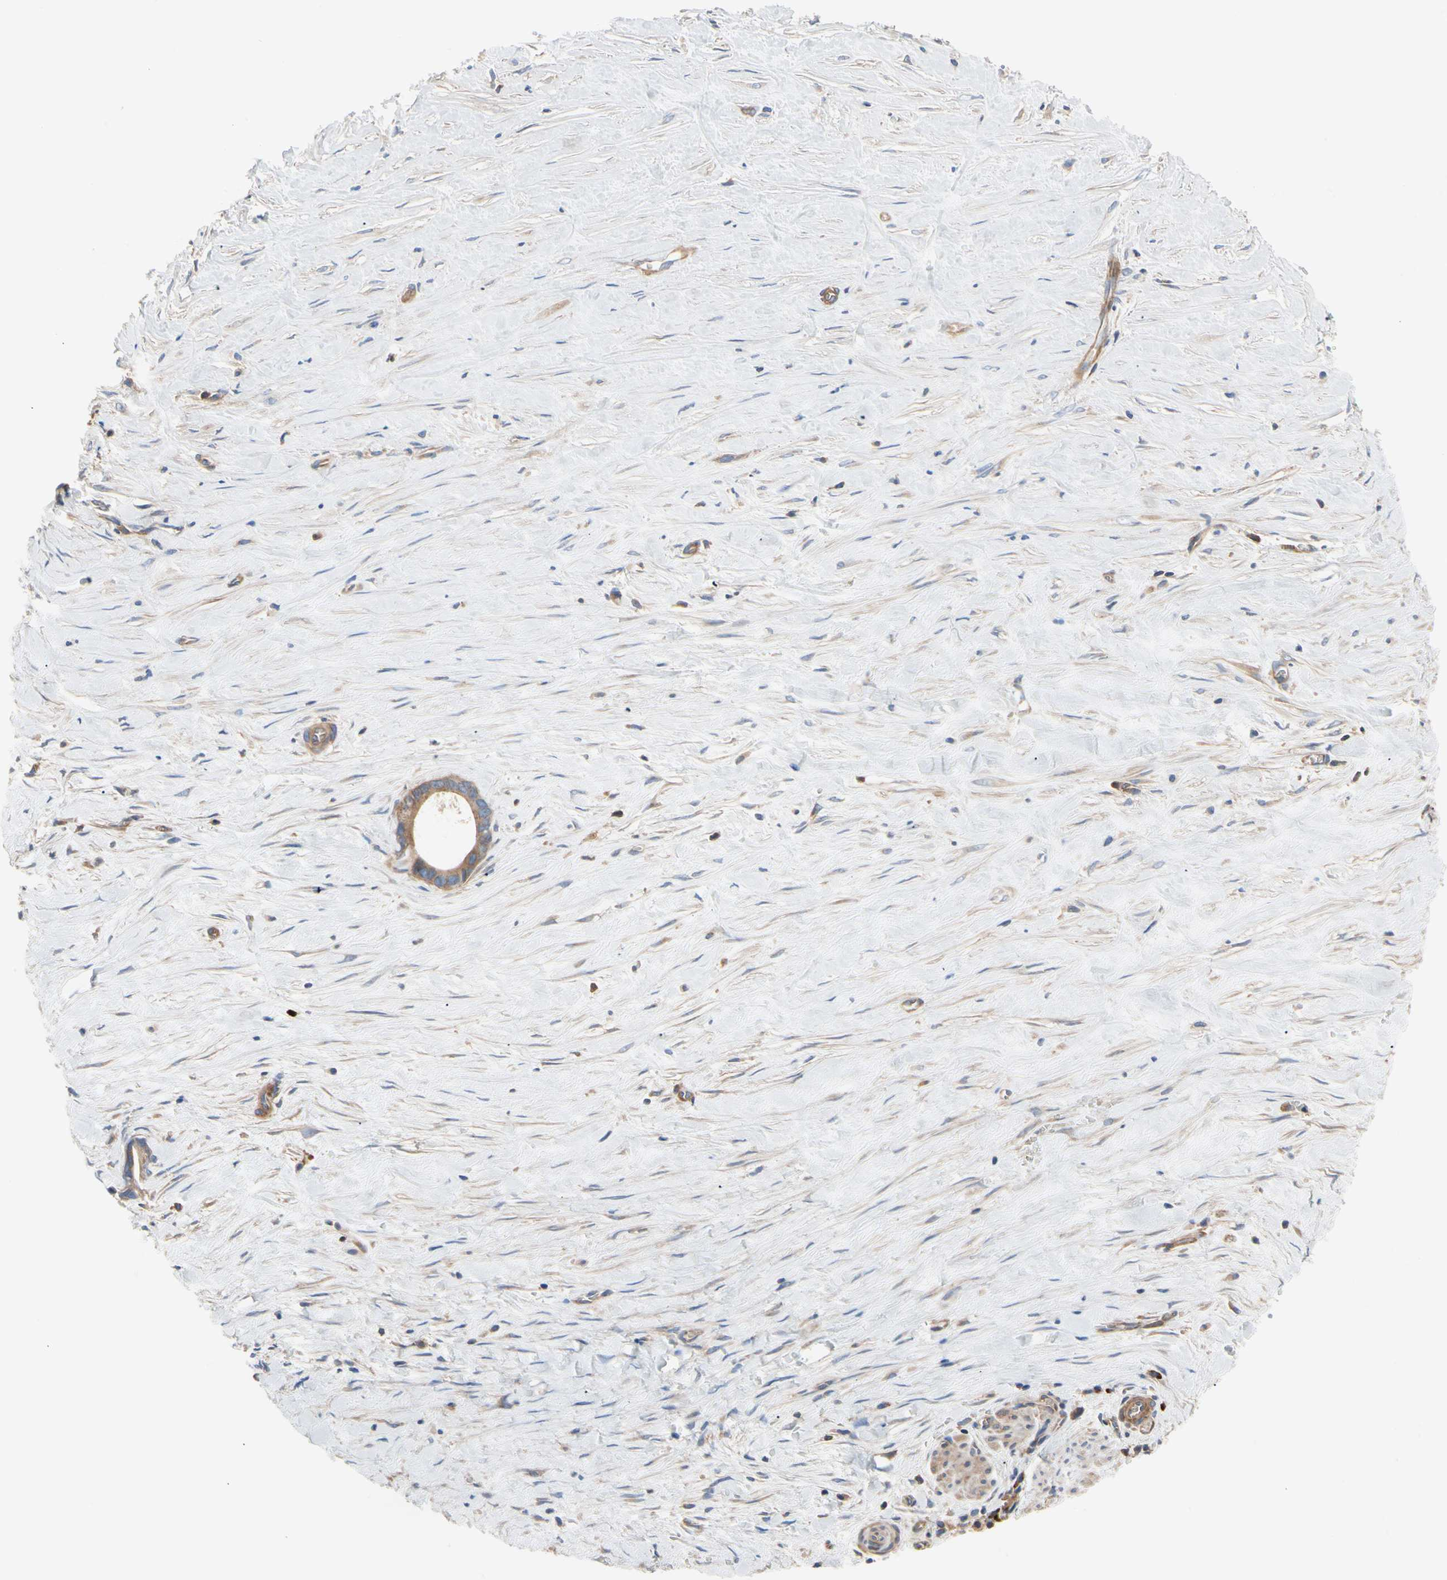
{"staining": {"intensity": "moderate", "quantity": ">75%", "location": "cytoplasmic/membranous"}, "tissue": "liver cancer", "cell_type": "Tumor cells", "image_type": "cancer", "snomed": [{"axis": "morphology", "description": "Cholangiocarcinoma"}, {"axis": "topography", "description": "Liver"}], "caption": "The histopathology image demonstrates a brown stain indicating the presence of a protein in the cytoplasmic/membranous of tumor cells in liver cancer (cholangiocarcinoma).", "gene": "ROCK1", "patient": {"sex": "female", "age": 55}}